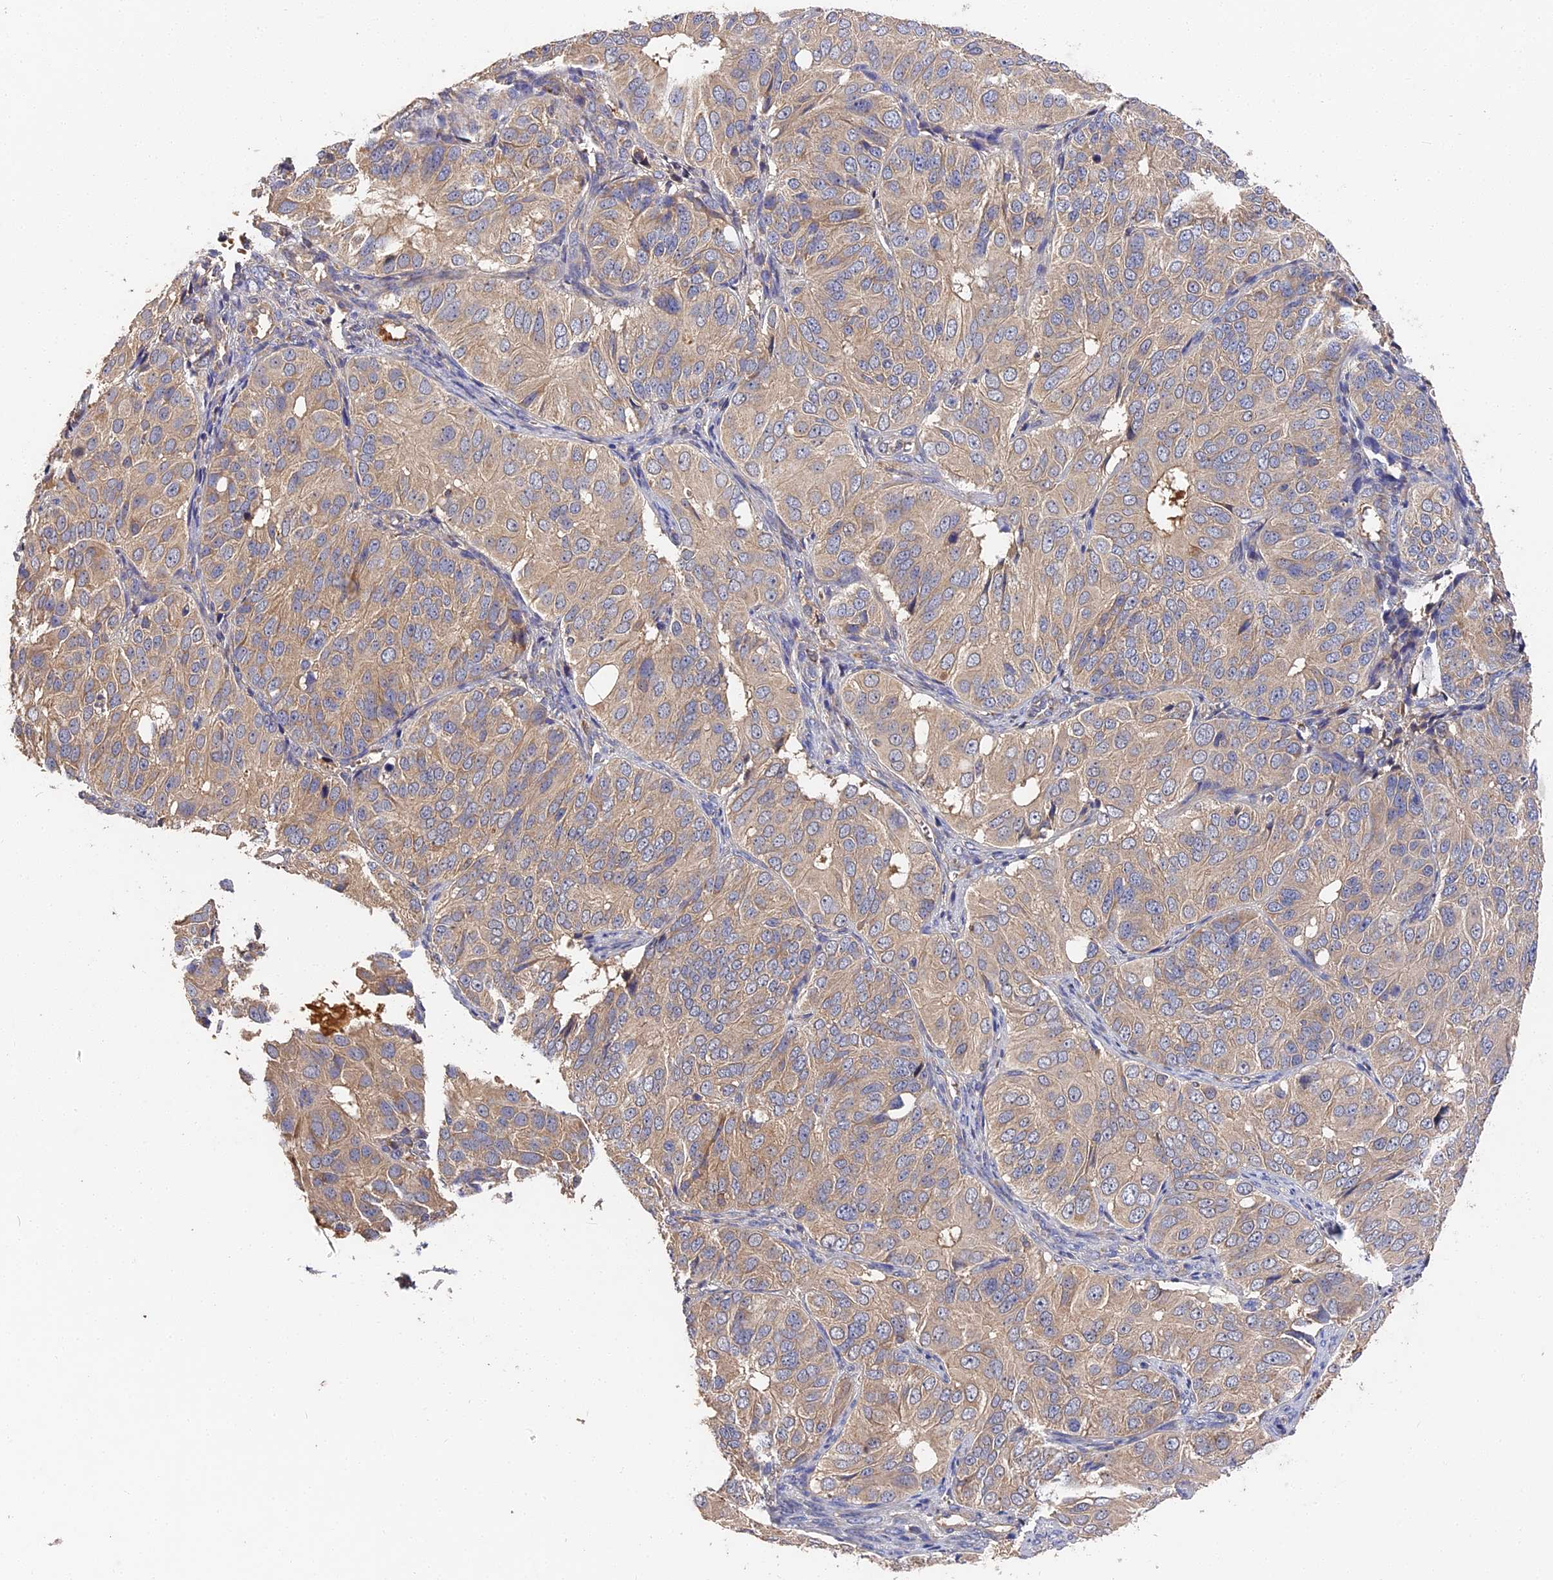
{"staining": {"intensity": "weak", "quantity": ">75%", "location": "cytoplasmic/membranous"}, "tissue": "ovarian cancer", "cell_type": "Tumor cells", "image_type": "cancer", "snomed": [{"axis": "morphology", "description": "Carcinoma, endometroid"}, {"axis": "topography", "description": "Ovary"}], "caption": "A photomicrograph of ovarian cancer (endometroid carcinoma) stained for a protein shows weak cytoplasmic/membranous brown staining in tumor cells.", "gene": "DHRS11", "patient": {"sex": "female", "age": 51}}